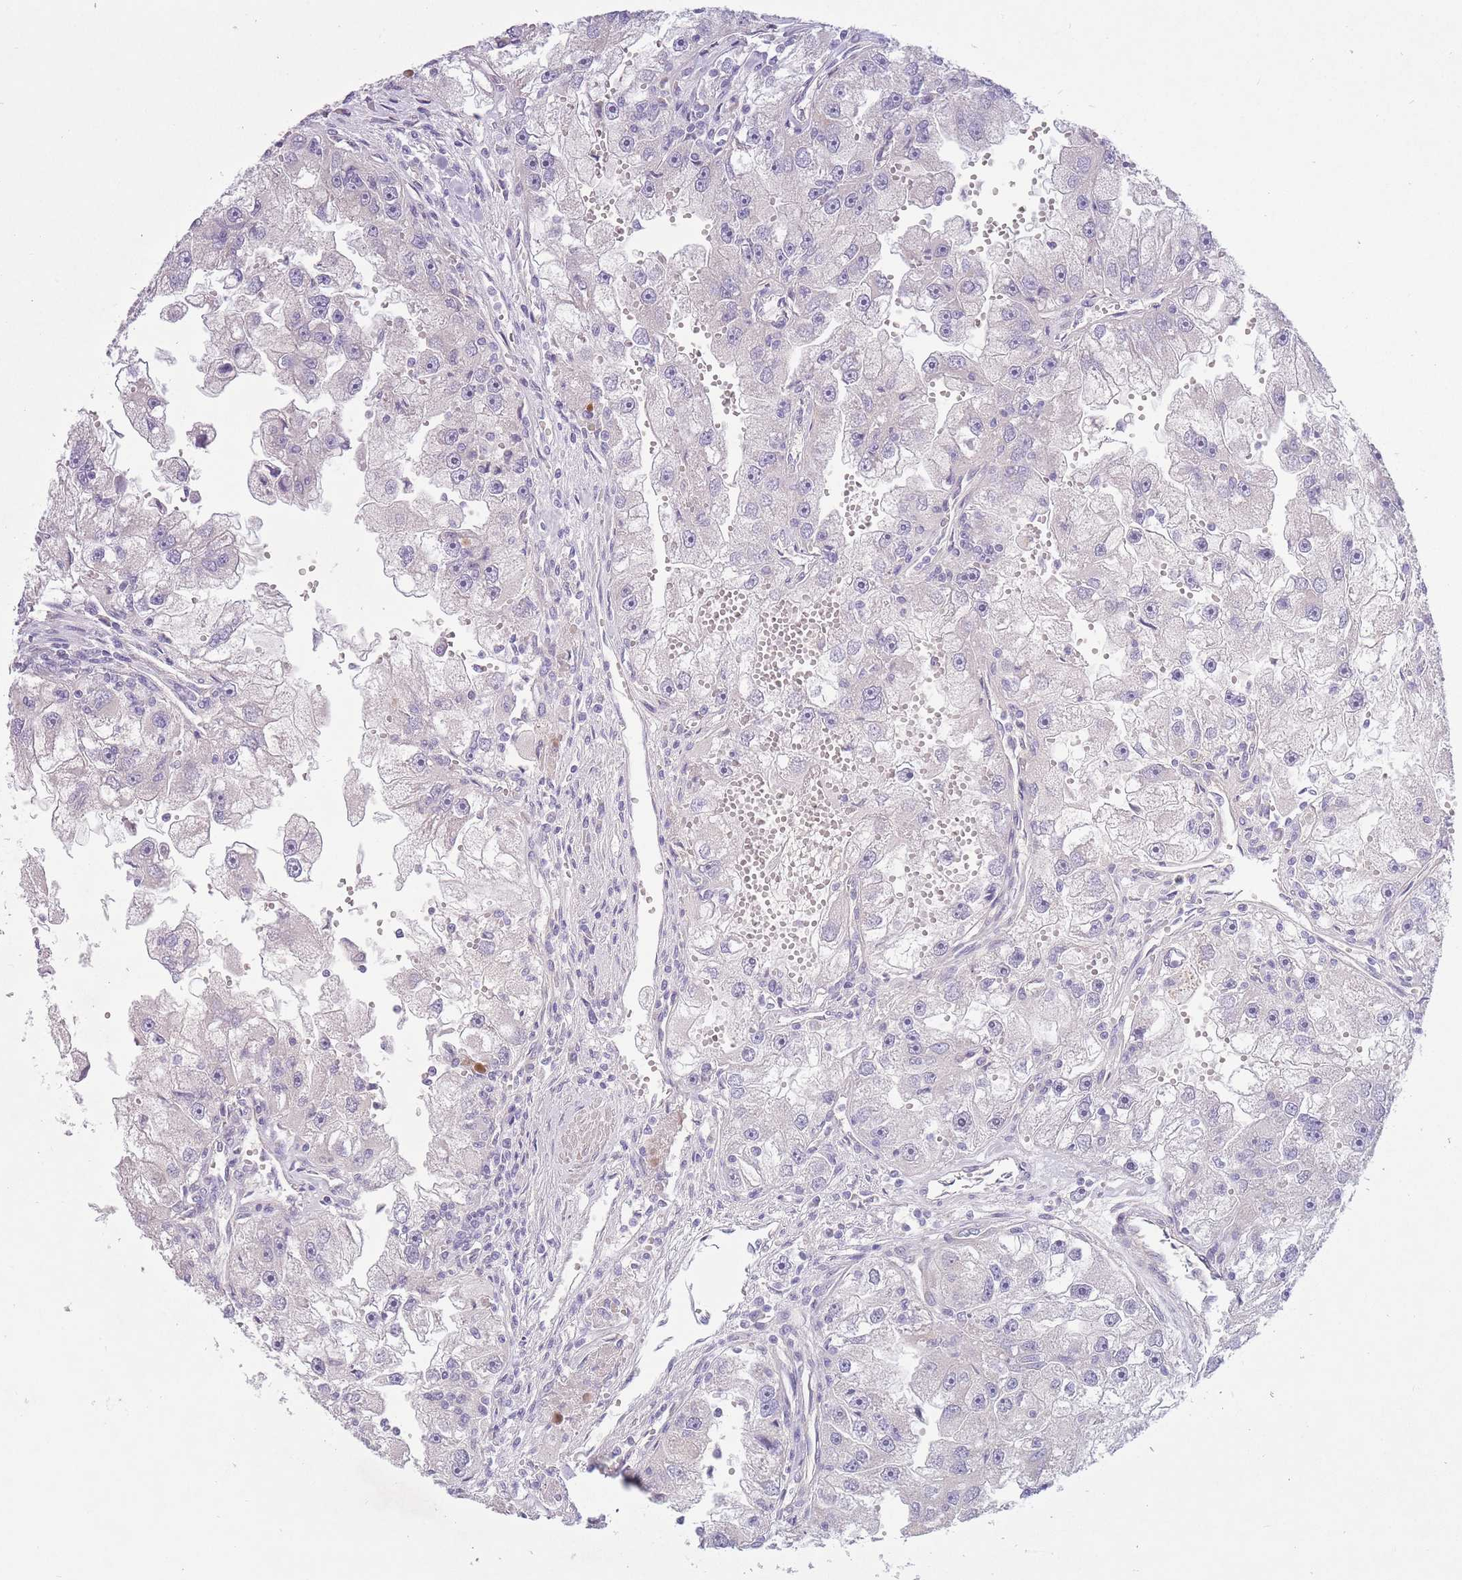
{"staining": {"intensity": "negative", "quantity": "none", "location": "none"}, "tissue": "renal cancer", "cell_type": "Tumor cells", "image_type": "cancer", "snomed": [{"axis": "morphology", "description": "Adenocarcinoma, NOS"}, {"axis": "topography", "description": "Kidney"}], "caption": "Image shows no significant protein positivity in tumor cells of adenocarcinoma (renal).", "gene": "PNPLA5", "patient": {"sex": "male", "age": 63}}